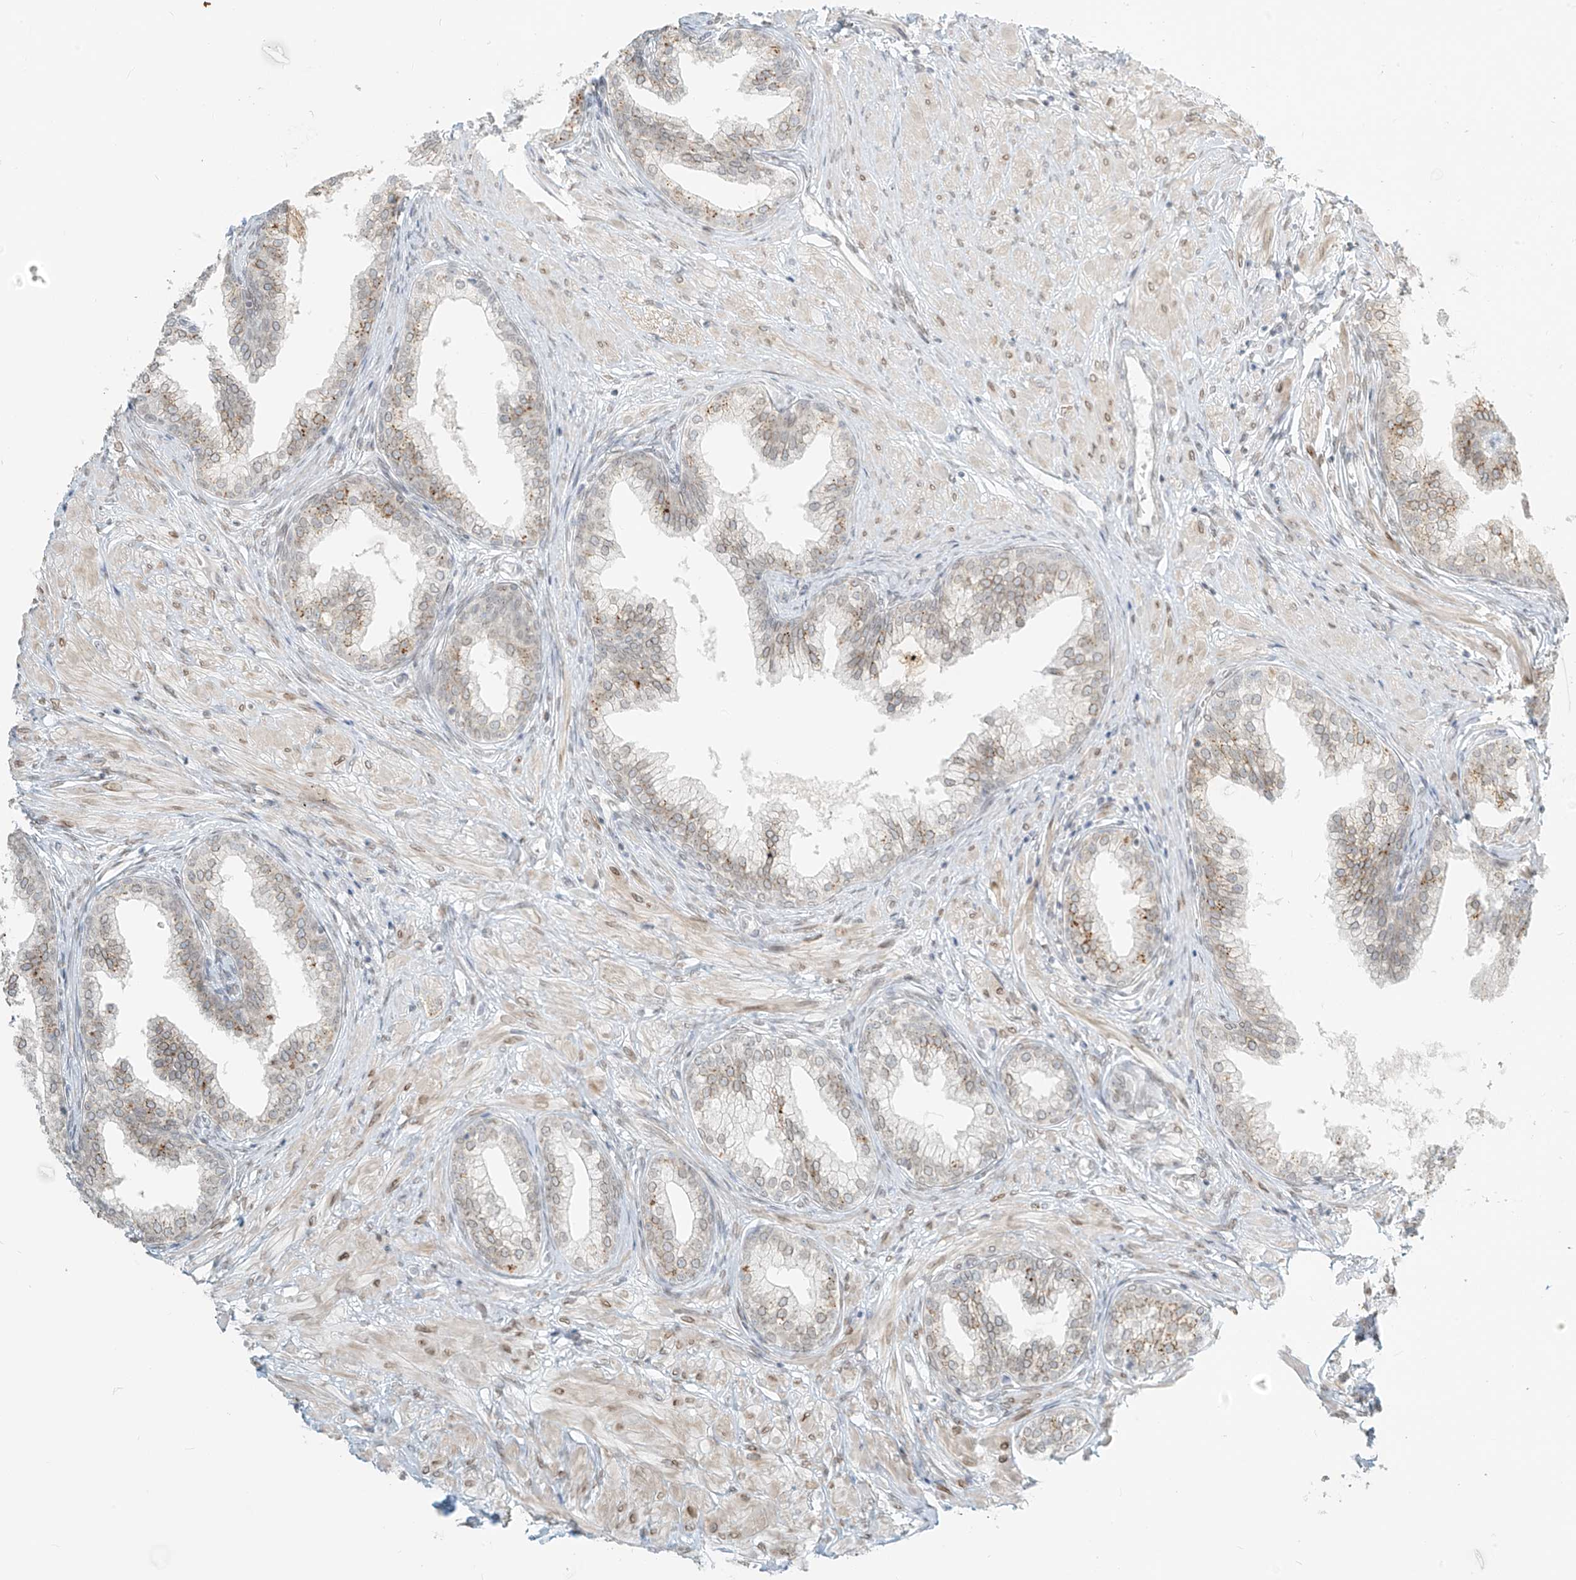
{"staining": {"intensity": "weak", "quantity": "<25%", "location": "cytoplasmic/membranous"}, "tissue": "prostate", "cell_type": "Glandular cells", "image_type": "normal", "snomed": [{"axis": "morphology", "description": "Normal tissue, NOS"}, {"axis": "morphology", "description": "Urothelial carcinoma, Low grade"}, {"axis": "topography", "description": "Urinary bladder"}, {"axis": "topography", "description": "Prostate"}], "caption": "Immunohistochemistry photomicrograph of benign prostate: human prostate stained with DAB exhibits no significant protein staining in glandular cells.", "gene": "OSBPL7", "patient": {"sex": "male", "age": 60}}